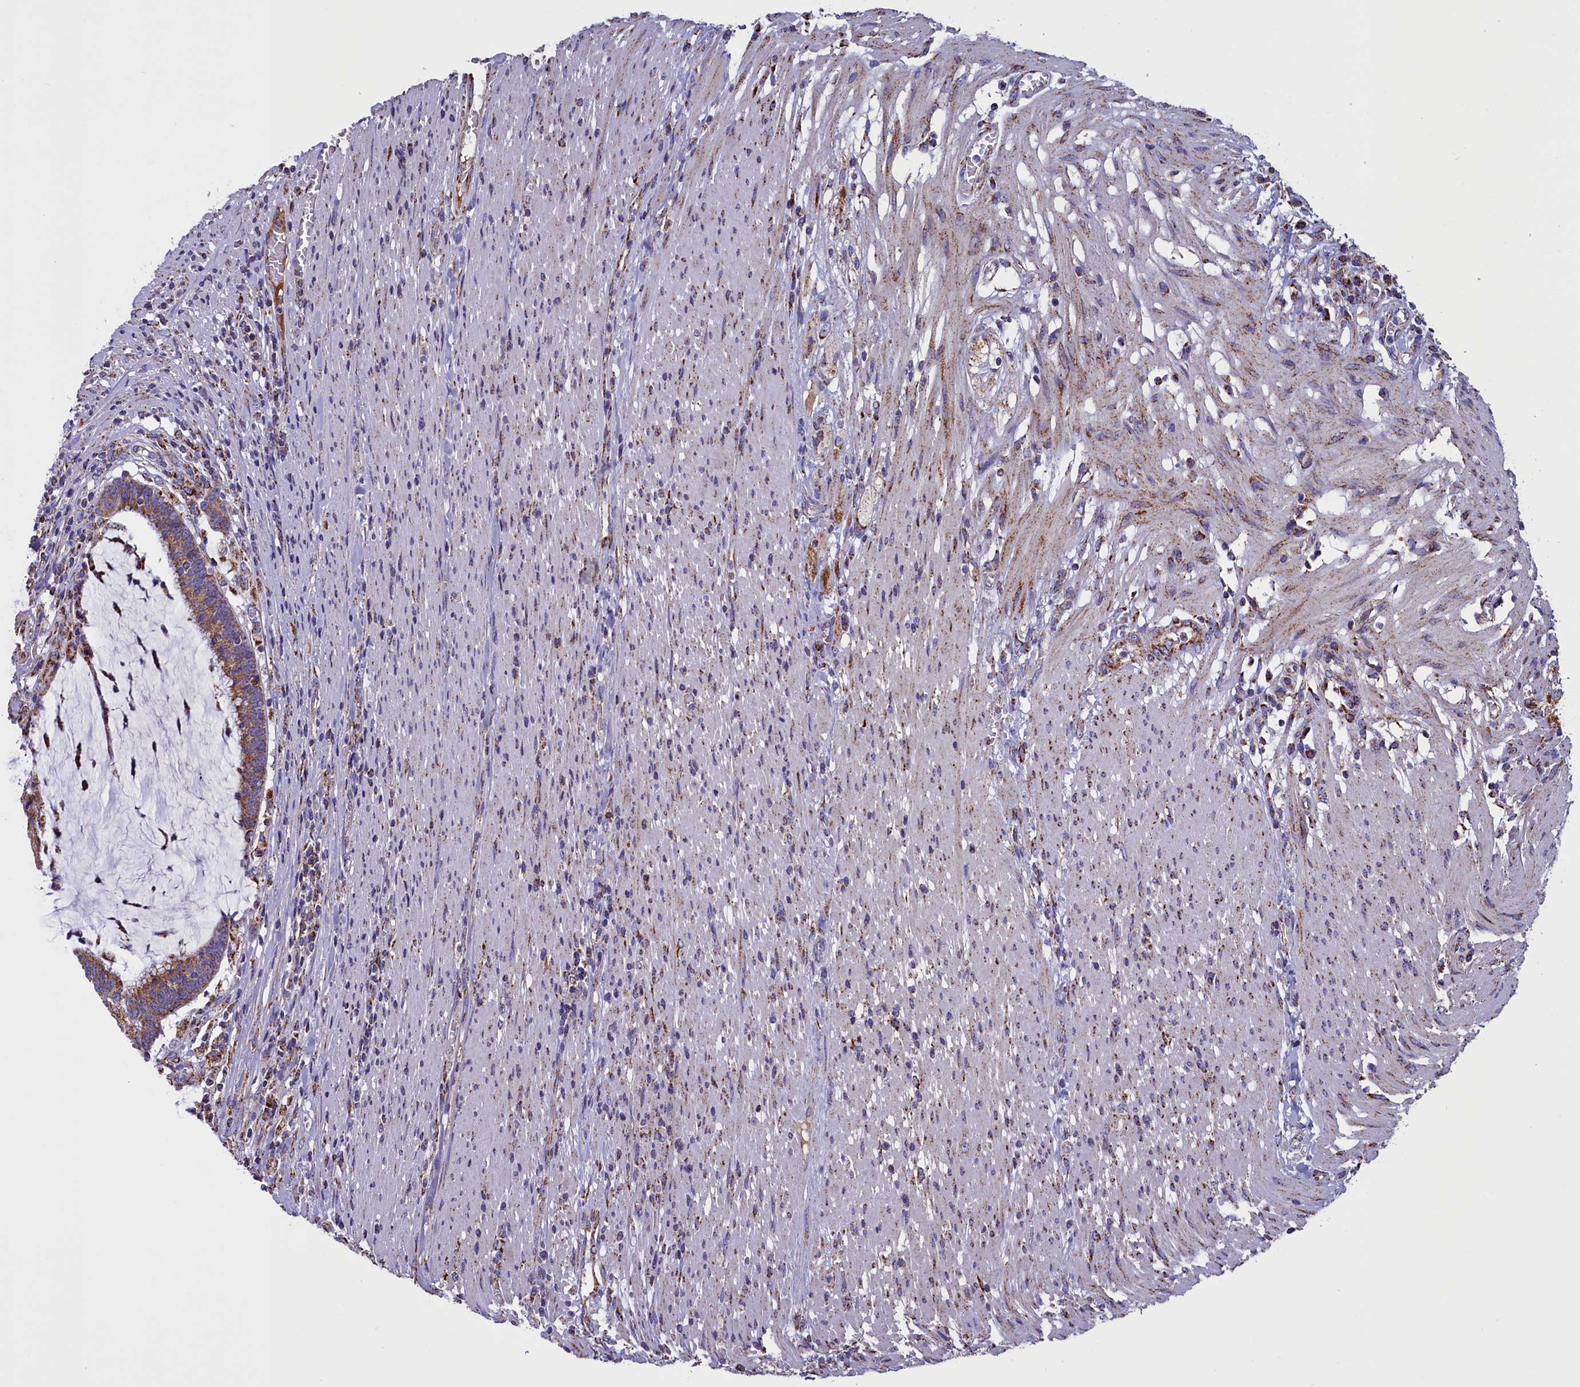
{"staining": {"intensity": "moderate", "quantity": ">75%", "location": "cytoplasmic/membranous"}, "tissue": "colorectal cancer", "cell_type": "Tumor cells", "image_type": "cancer", "snomed": [{"axis": "morphology", "description": "Adenocarcinoma, NOS"}, {"axis": "topography", "description": "Rectum"}], "caption": "Protein analysis of colorectal cancer tissue shows moderate cytoplasmic/membranous positivity in approximately >75% of tumor cells. (brown staining indicates protein expression, while blue staining denotes nuclei).", "gene": "SLC39A3", "patient": {"sex": "female", "age": 77}}